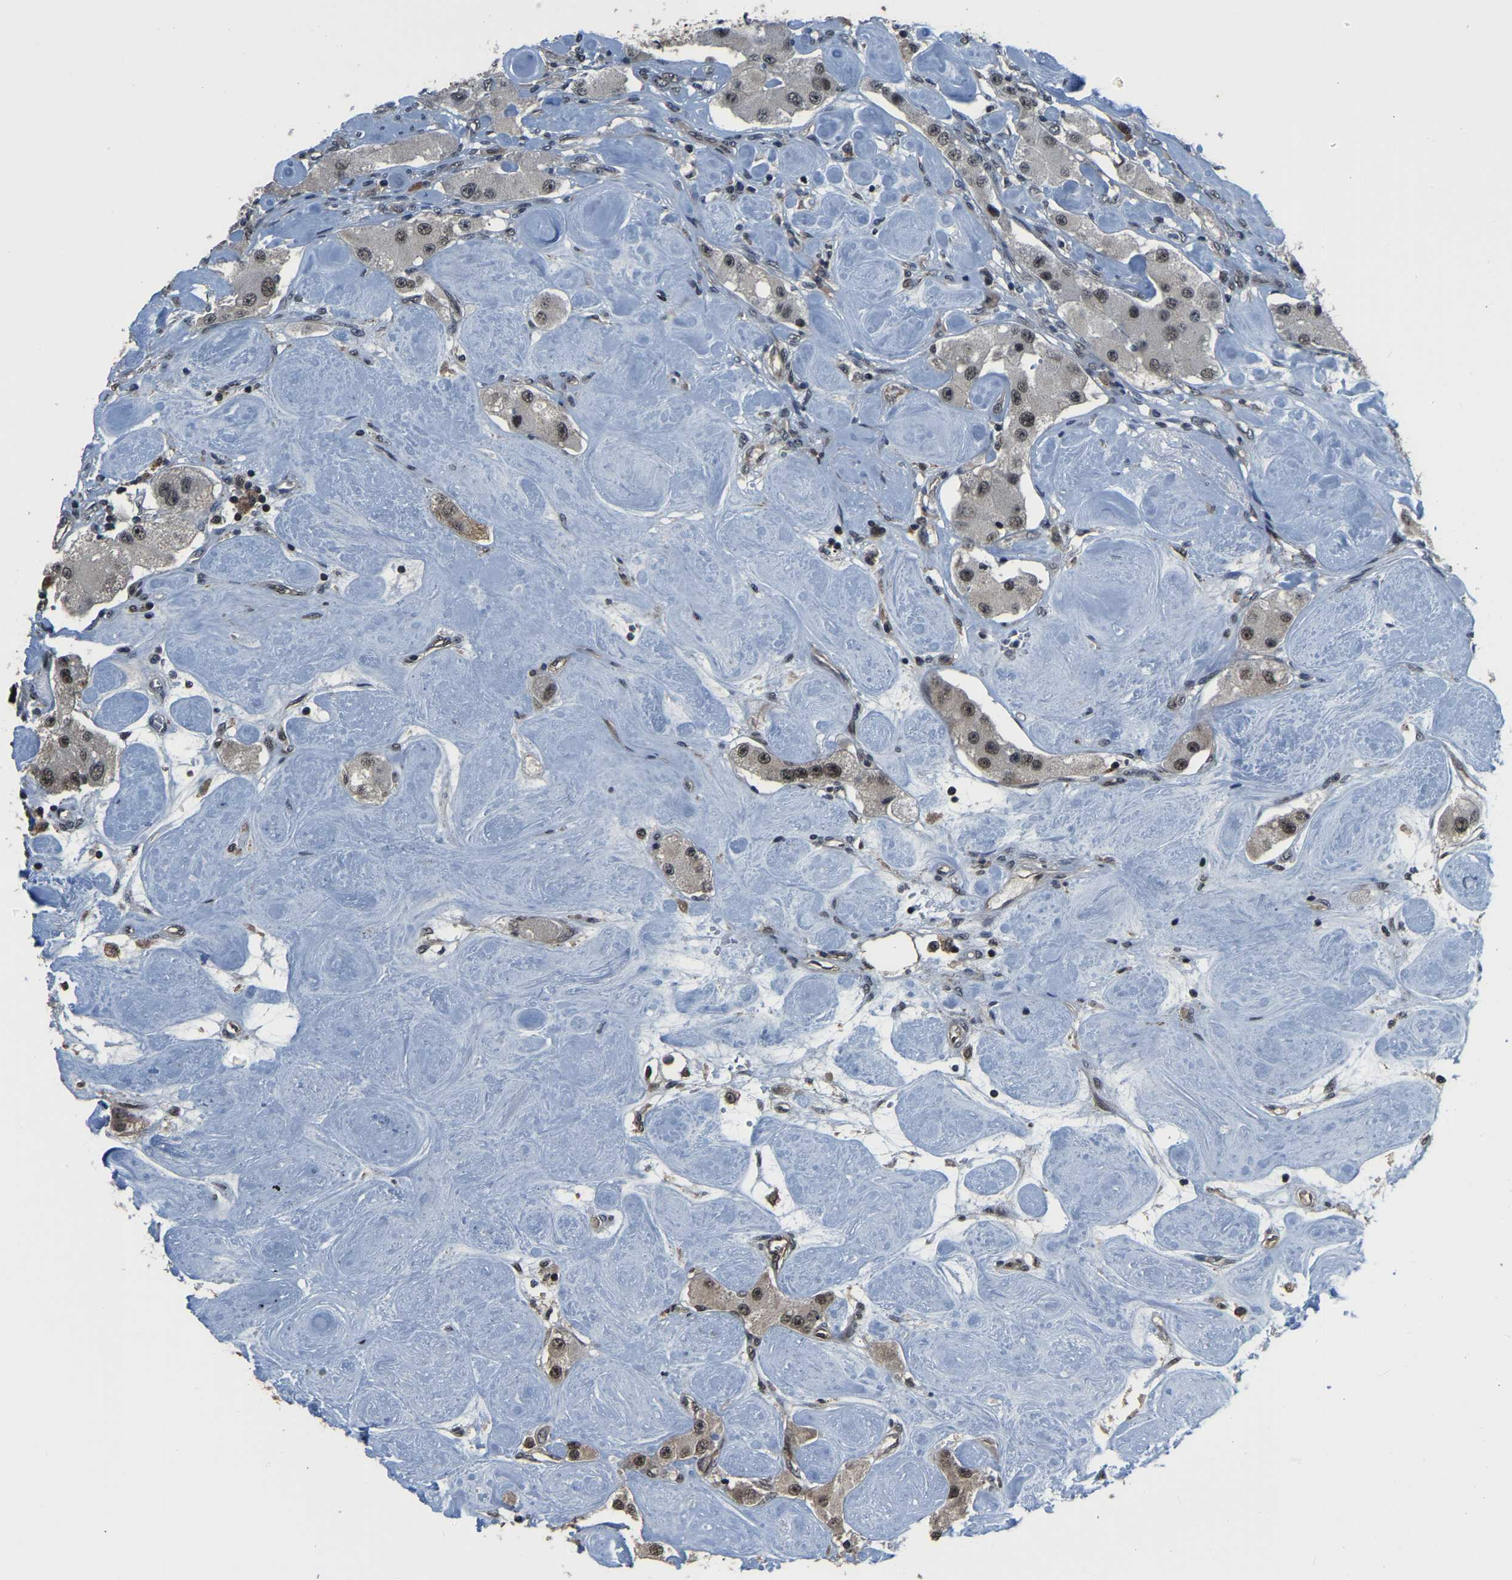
{"staining": {"intensity": "weak", "quantity": "25%-75%", "location": "nuclear"}, "tissue": "carcinoid", "cell_type": "Tumor cells", "image_type": "cancer", "snomed": [{"axis": "morphology", "description": "Carcinoid, malignant, NOS"}, {"axis": "topography", "description": "Pancreas"}], "caption": "A photomicrograph of human malignant carcinoid stained for a protein demonstrates weak nuclear brown staining in tumor cells.", "gene": "CIAO1", "patient": {"sex": "male", "age": 41}}